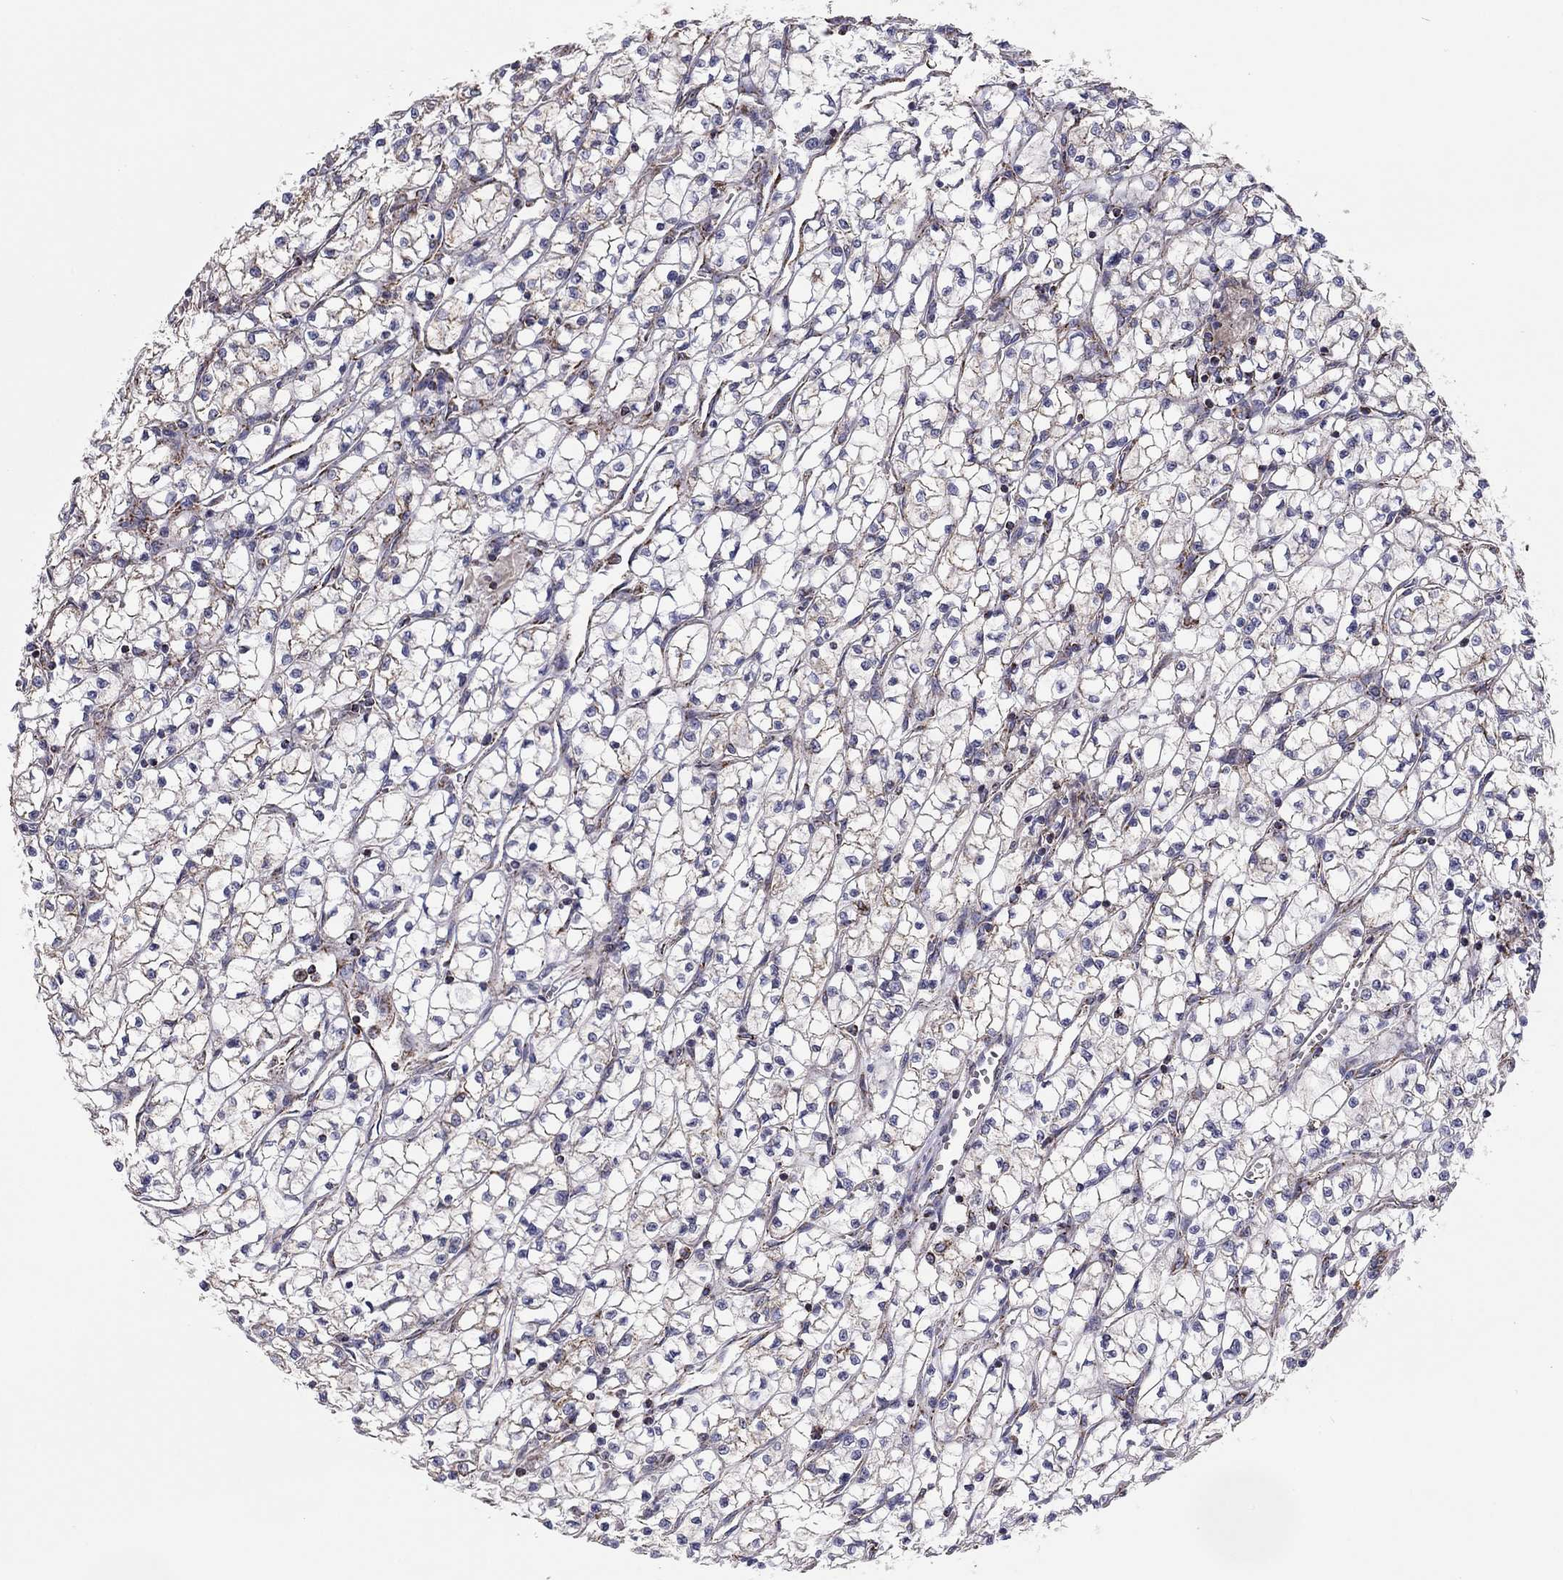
{"staining": {"intensity": "weak", "quantity": "25%-75%", "location": "cytoplasmic/membranous"}, "tissue": "renal cancer", "cell_type": "Tumor cells", "image_type": "cancer", "snomed": [{"axis": "morphology", "description": "Adenocarcinoma, NOS"}, {"axis": "topography", "description": "Kidney"}], "caption": "Weak cytoplasmic/membranous positivity is appreciated in approximately 25%-75% of tumor cells in renal adenocarcinoma.", "gene": "NDUFV1", "patient": {"sex": "female", "age": 64}}